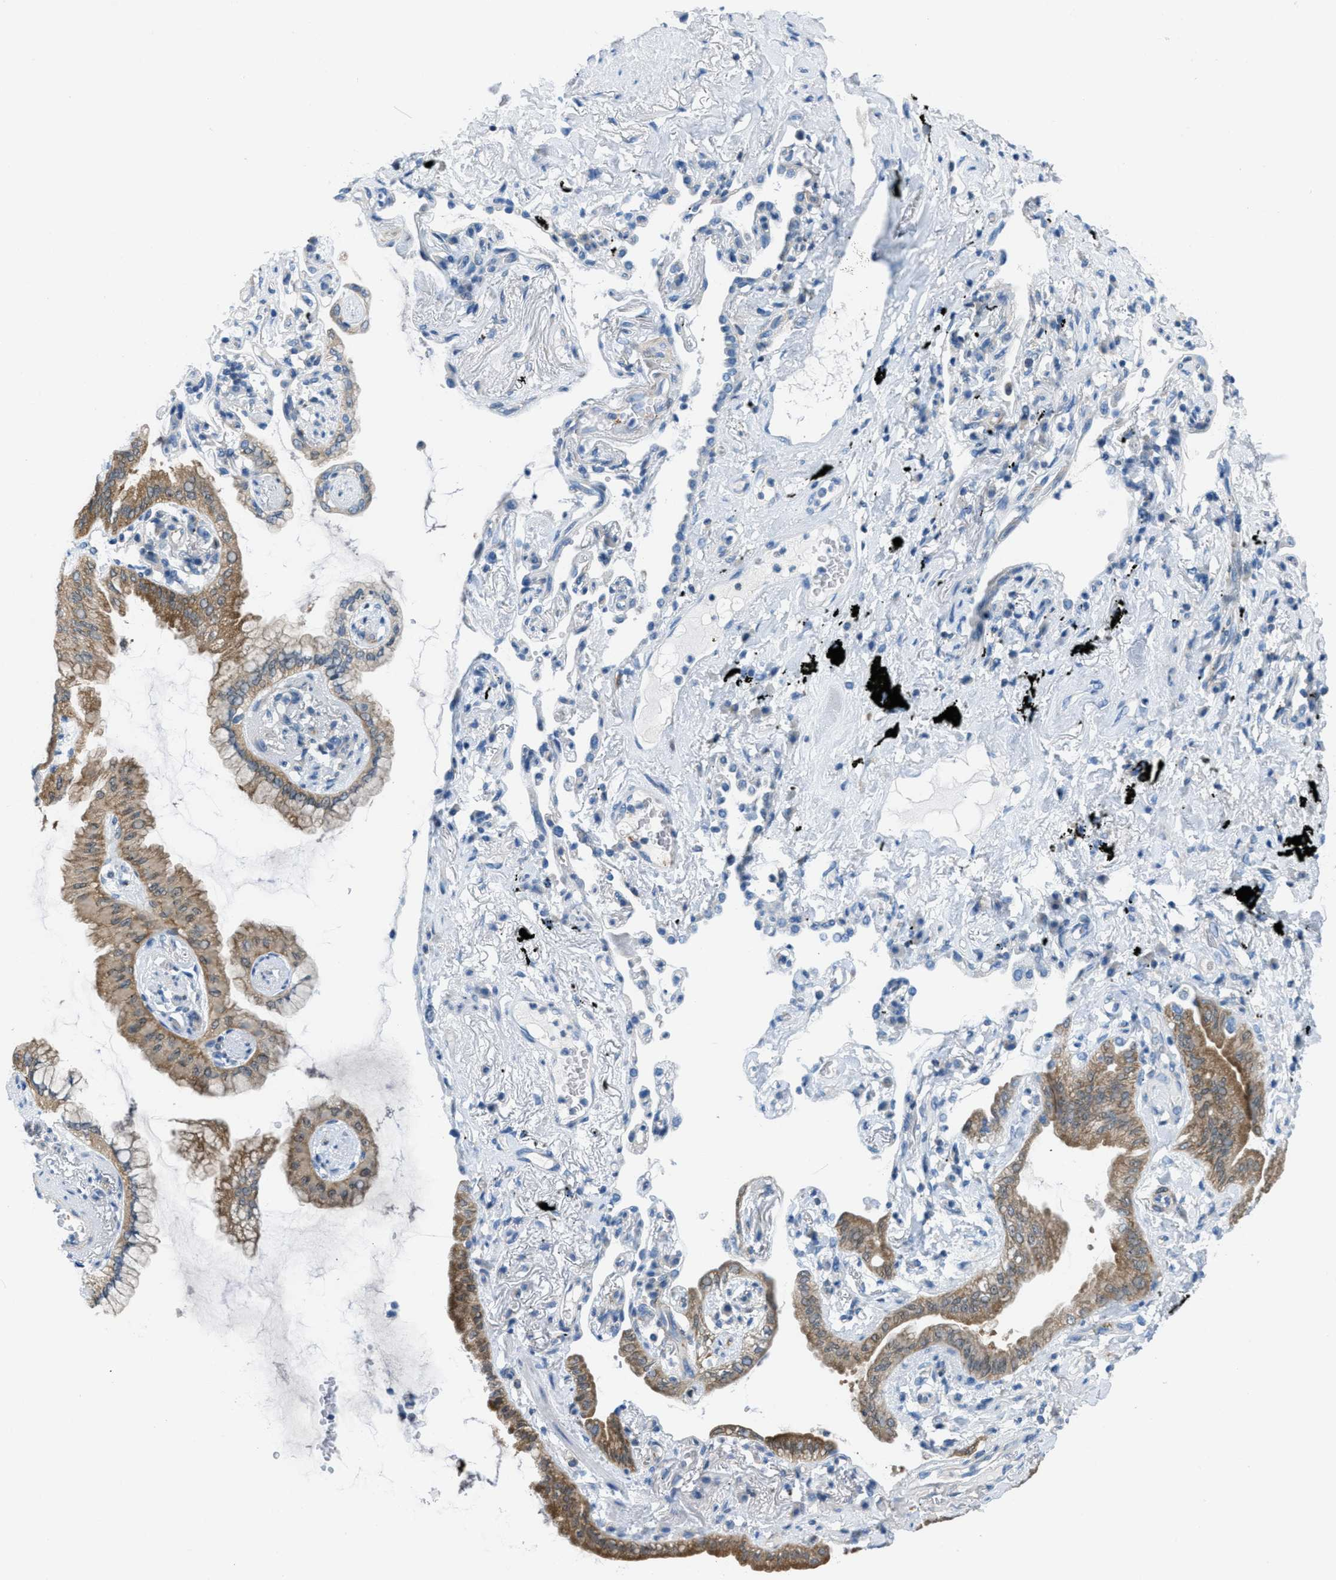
{"staining": {"intensity": "moderate", "quantity": "25%-75%", "location": "cytoplasmic/membranous"}, "tissue": "lung cancer", "cell_type": "Tumor cells", "image_type": "cancer", "snomed": [{"axis": "morphology", "description": "Adenocarcinoma, NOS"}, {"axis": "topography", "description": "Lung"}], "caption": "Lung adenocarcinoma stained for a protein exhibits moderate cytoplasmic/membranous positivity in tumor cells.", "gene": "MAPRE2", "patient": {"sex": "female", "age": 70}}